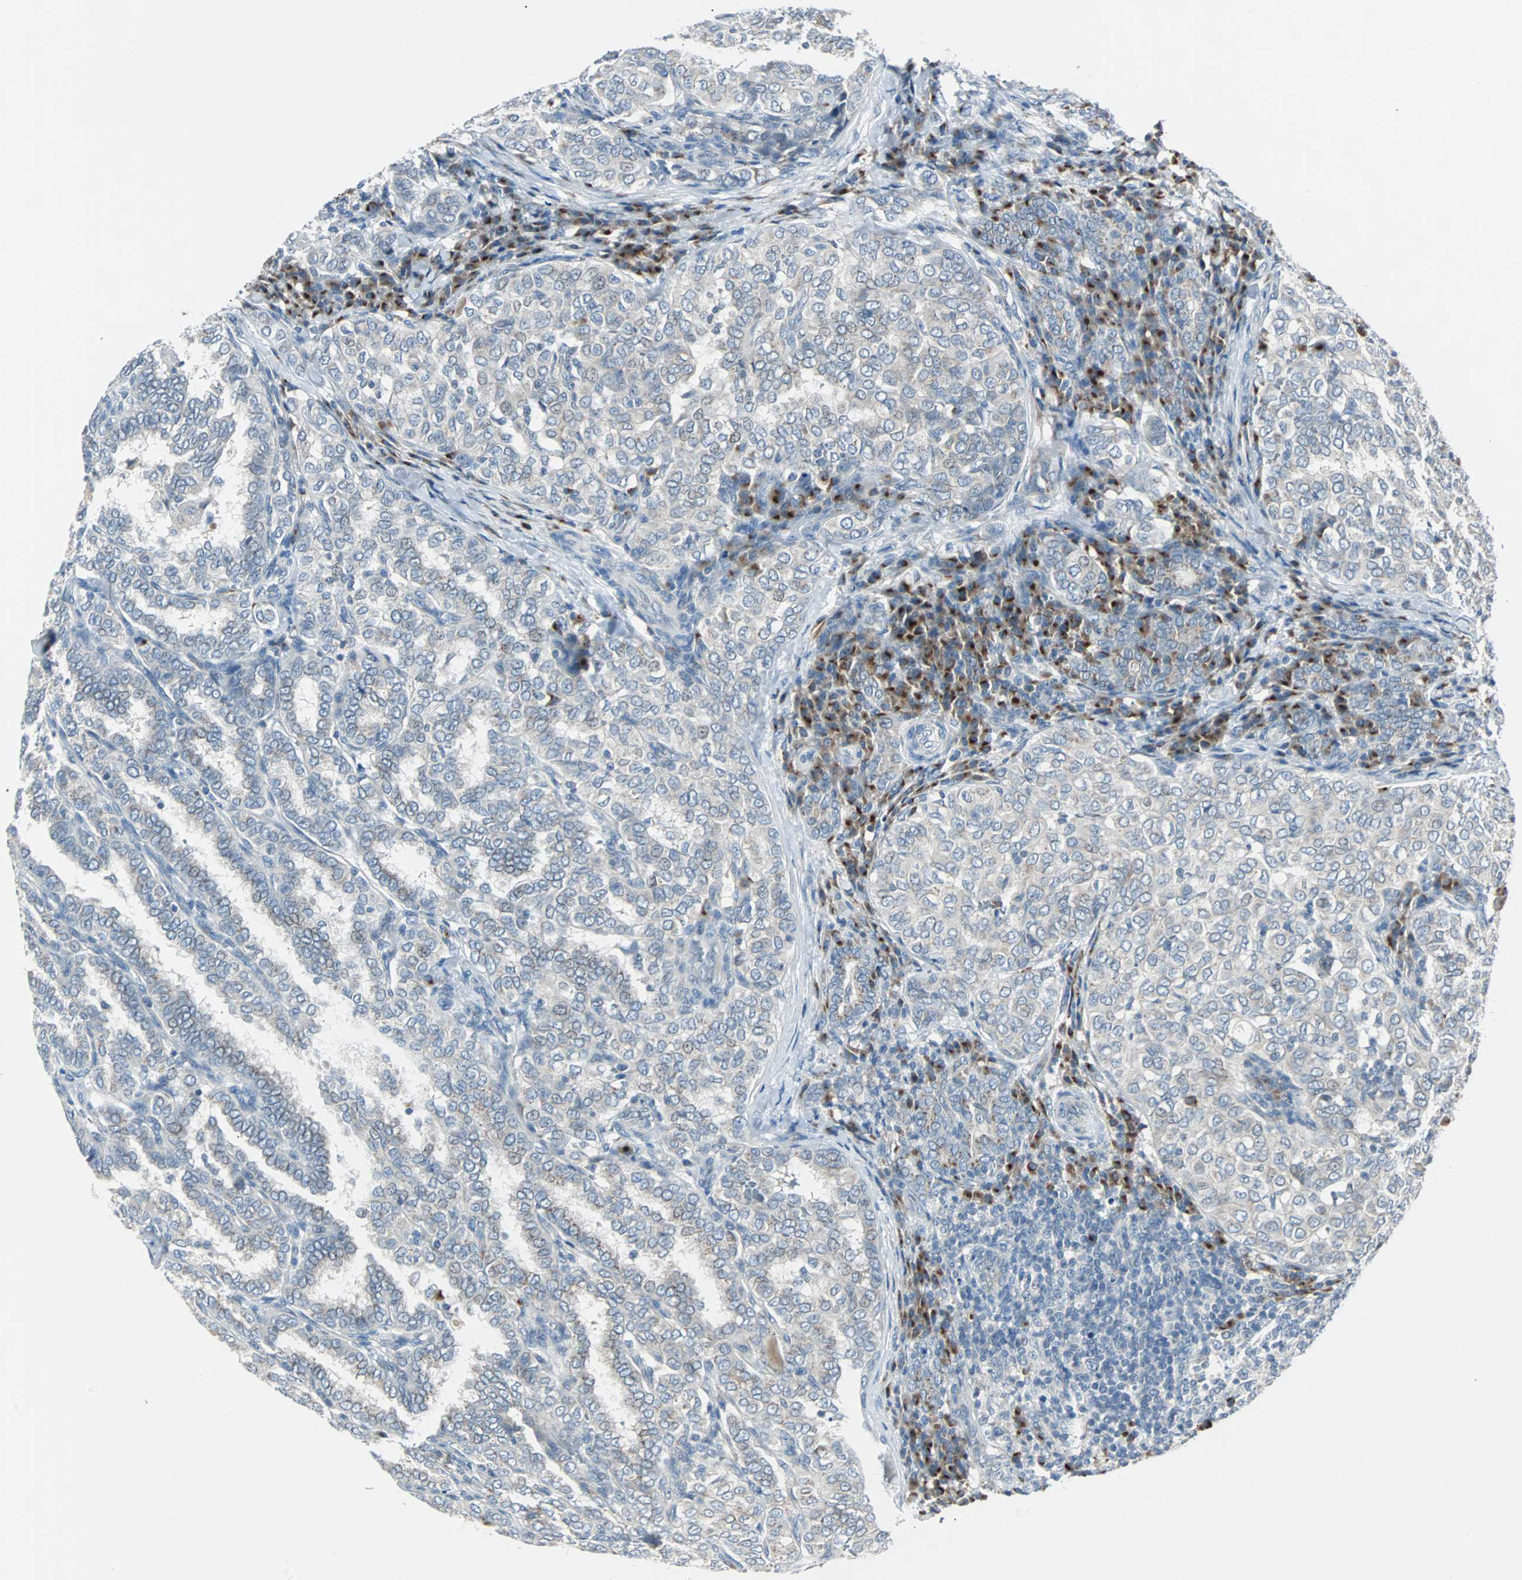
{"staining": {"intensity": "negative", "quantity": "none", "location": "none"}, "tissue": "thyroid cancer", "cell_type": "Tumor cells", "image_type": "cancer", "snomed": [{"axis": "morphology", "description": "Papillary adenocarcinoma, NOS"}, {"axis": "topography", "description": "Thyroid gland"}], "caption": "High power microscopy image of an IHC micrograph of papillary adenocarcinoma (thyroid), revealing no significant expression in tumor cells.", "gene": "SOX30", "patient": {"sex": "female", "age": 30}}